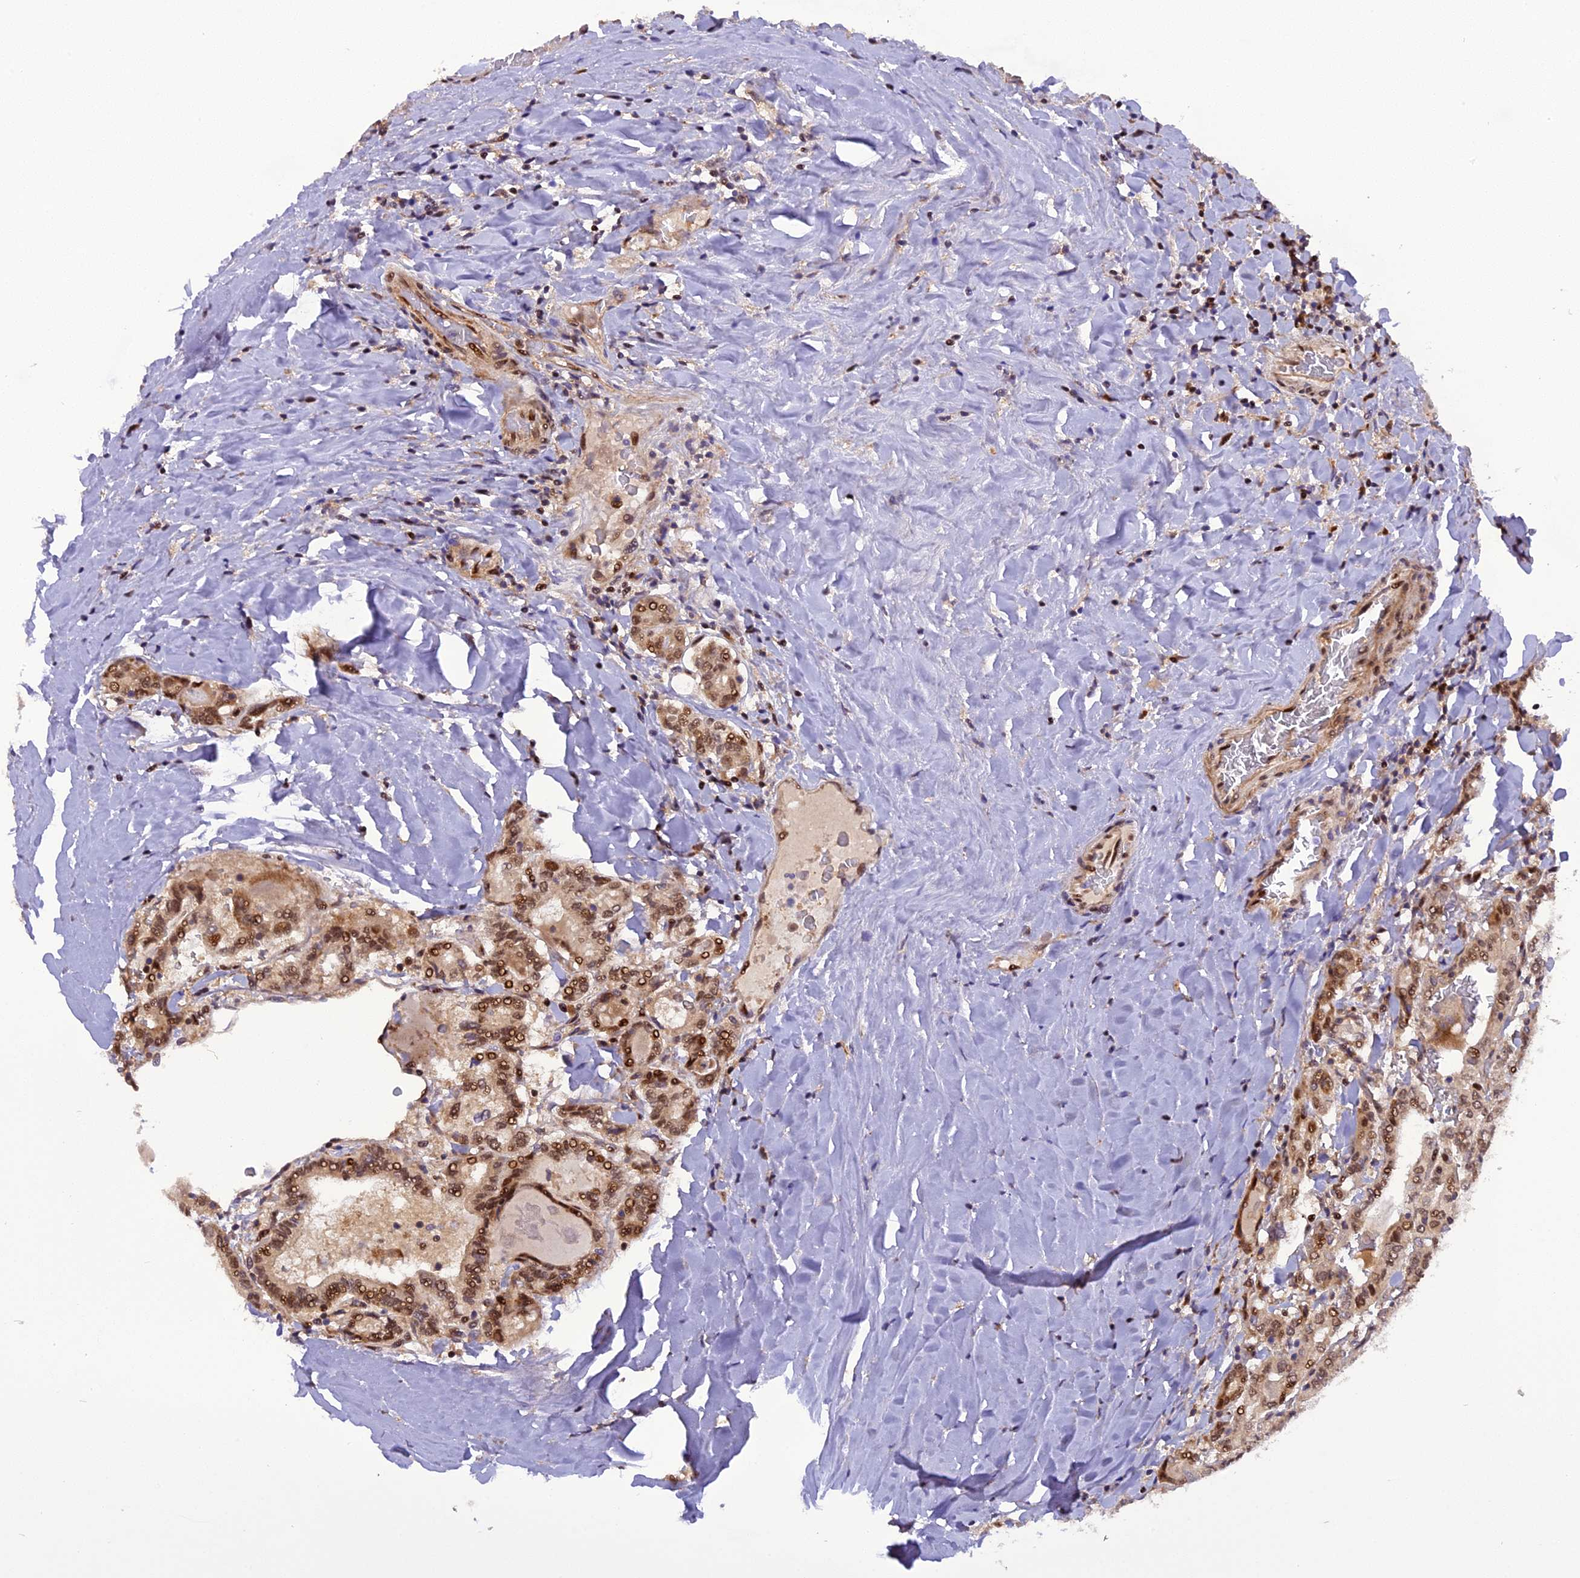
{"staining": {"intensity": "moderate", "quantity": ">75%", "location": "nuclear"}, "tissue": "thyroid cancer", "cell_type": "Tumor cells", "image_type": "cancer", "snomed": [{"axis": "morphology", "description": "Papillary adenocarcinoma, NOS"}, {"axis": "topography", "description": "Thyroid gland"}], "caption": "Thyroid cancer stained with a brown dye reveals moderate nuclear positive expression in about >75% of tumor cells.", "gene": "MICALL1", "patient": {"sex": "female", "age": 72}}